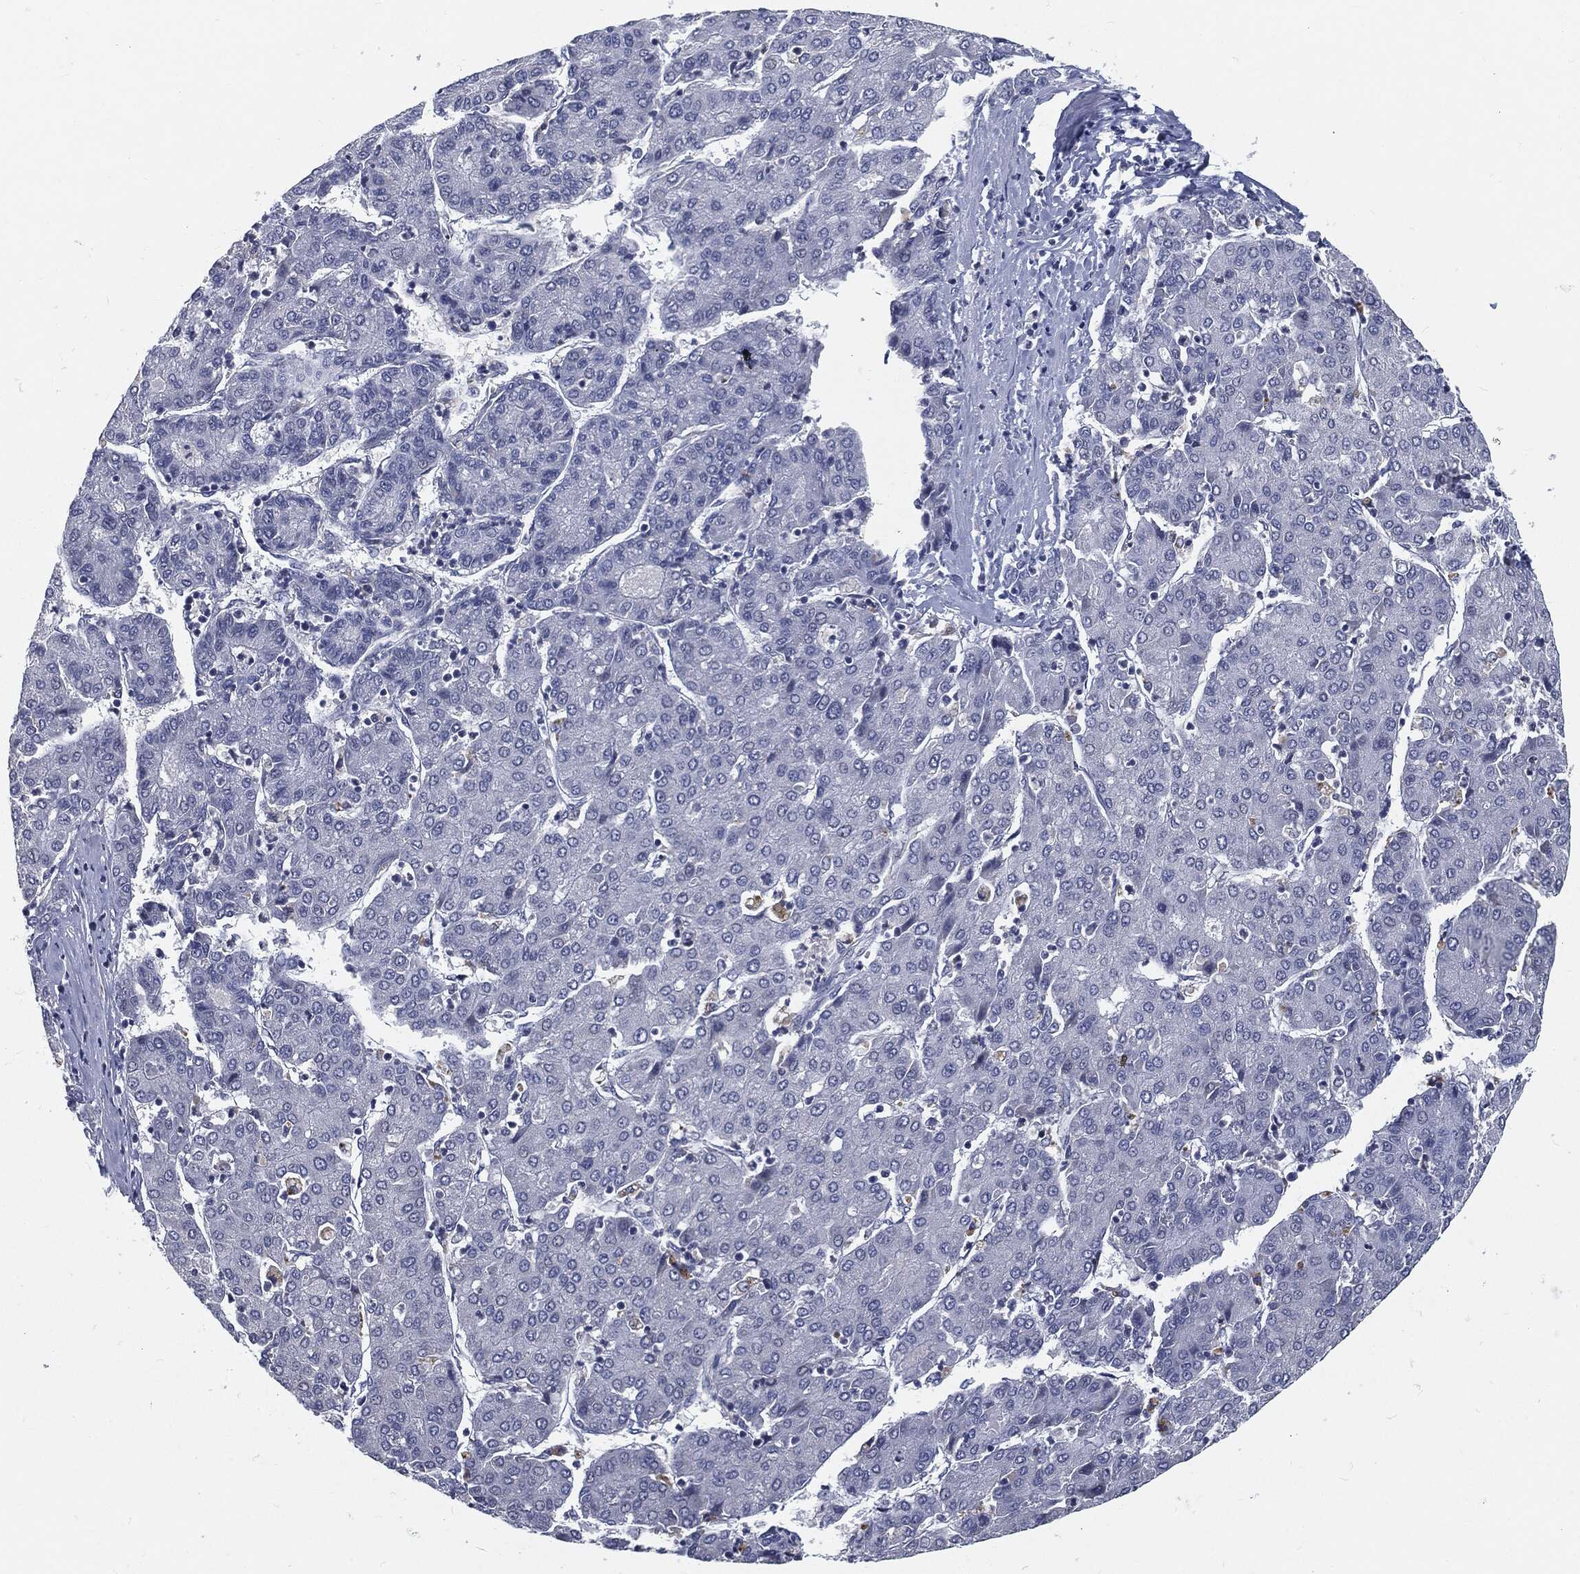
{"staining": {"intensity": "negative", "quantity": "none", "location": "none"}, "tissue": "liver cancer", "cell_type": "Tumor cells", "image_type": "cancer", "snomed": [{"axis": "morphology", "description": "Carcinoma, Hepatocellular, NOS"}, {"axis": "topography", "description": "Liver"}], "caption": "Tumor cells are negative for brown protein staining in liver cancer.", "gene": "PROM1", "patient": {"sex": "male", "age": 65}}